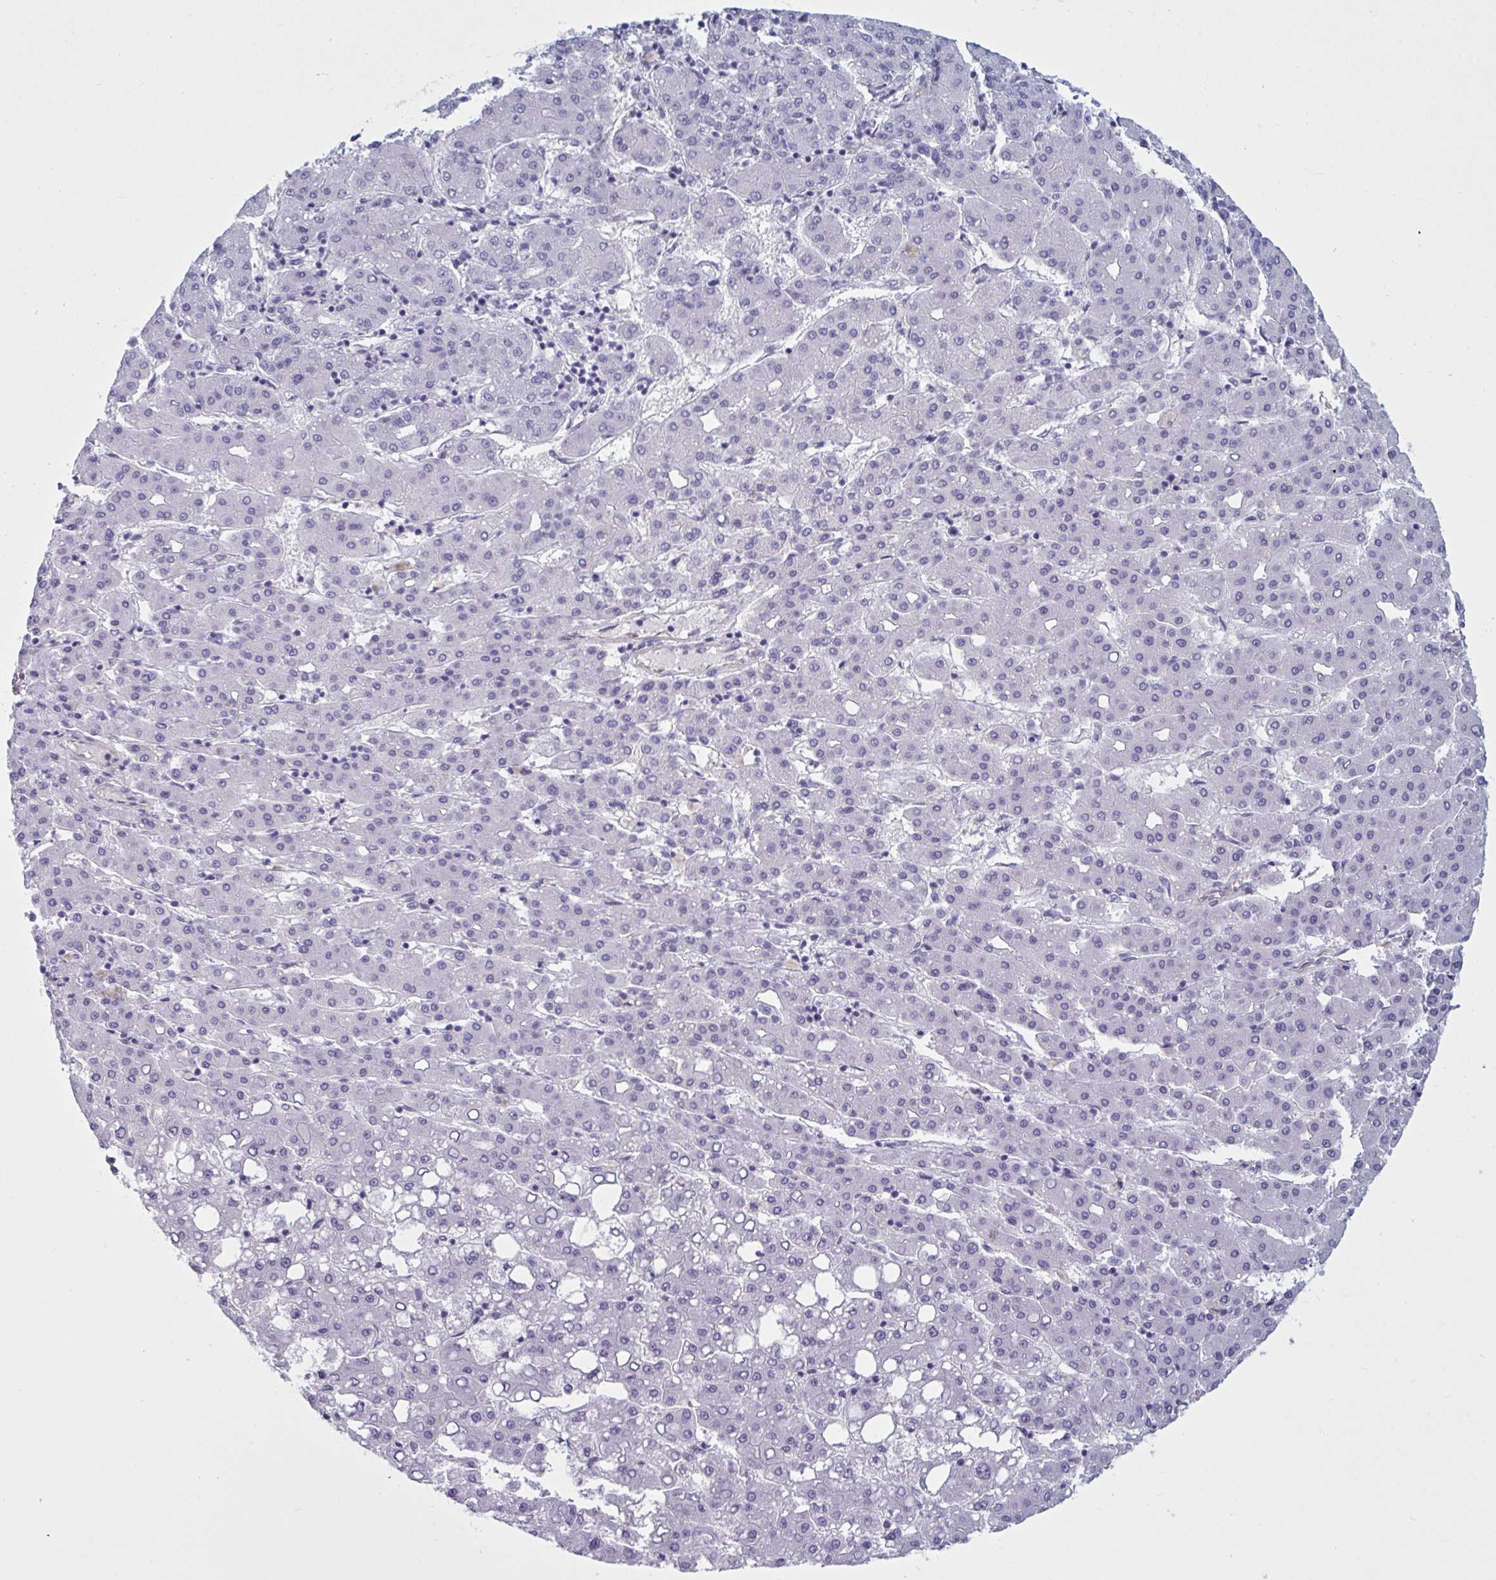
{"staining": {"intensity": "negative", "quantity": "none", "location": "none"}, "tissue": "liver cancer", "cell_type": "Tumor cells", "image_type": "cancer", "snomed": [{"axis": "morphology", "description": "Carcinoma, Hepatocellular, NOS"}, {"axis": "topography", "description": "Liver"}], "caption": "Liver cancer (hepatocellular carcinoma) was stained to show a protein in brown. There is no significant positivity in tumor cells.", "gene": "OR1L3", "patient": {"sex": "male", "age": 65}}